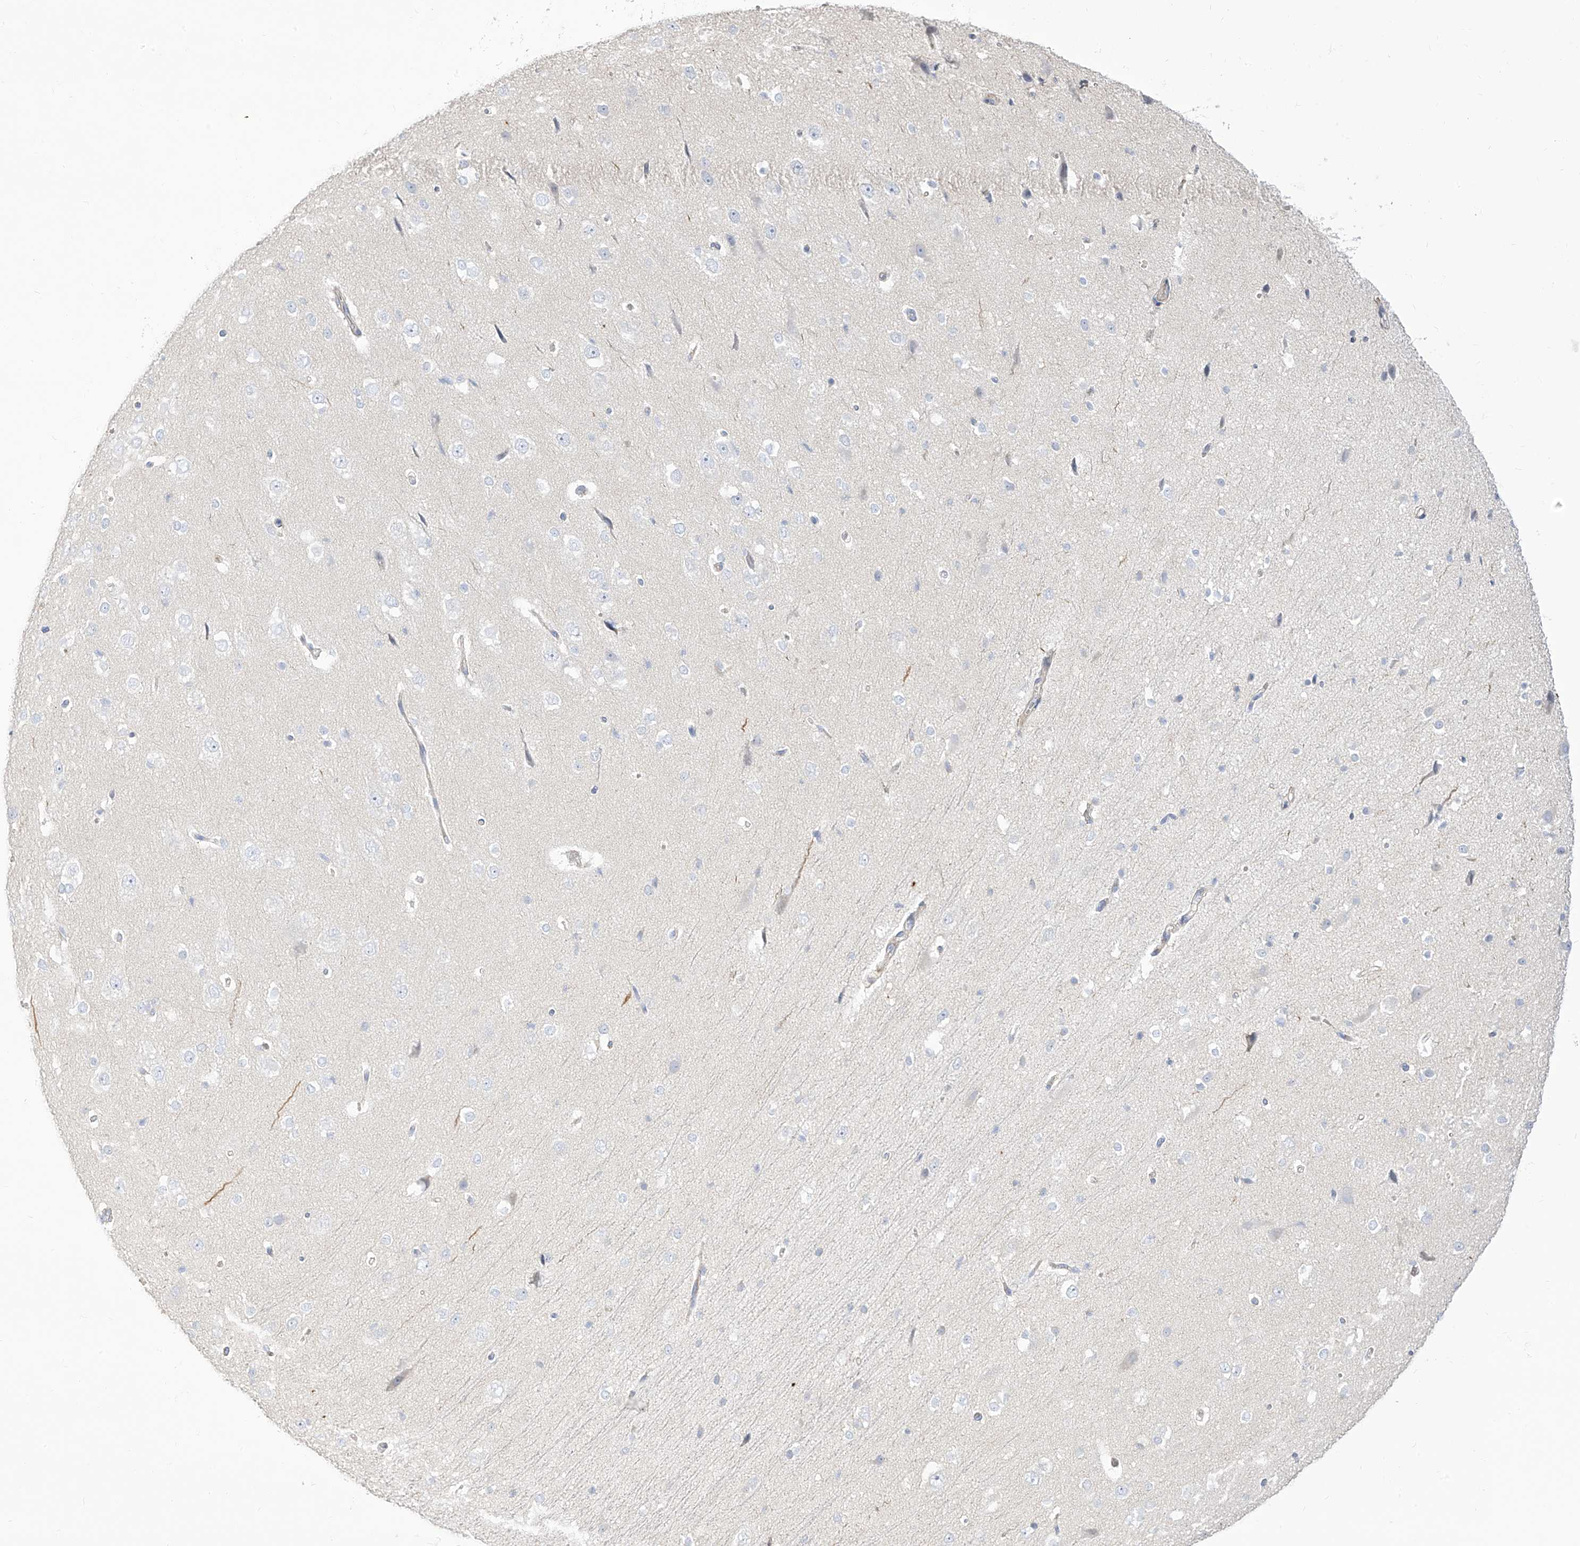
{"staining": {"intensity": "weak", "quantity": "25%-75%", "location": "cytoplasmic/membranous"}, "tissue": "cerebral cortex", "cell_type": "Endothelial cells", "image_type": "normal", "snomed": [{"axis": "morphology", "description": "Normal tissue, NOS"}, {"axis": "morphology", "description": "Developmental malformation"}, {"axis": "topography", "description": "Cerebral cortex"}], "caption": "The immunohistochemical stain labels weak cytoplasmic/membranous expression in endothelial cells of unremarkable cerebral cortex. Using DAB (brown) and hematoxylin (blue) stains, captured at high magnification using brightfield microscopy.", "gene": "ZGRF1", "patient": {"sex": "female", "age": 30}}